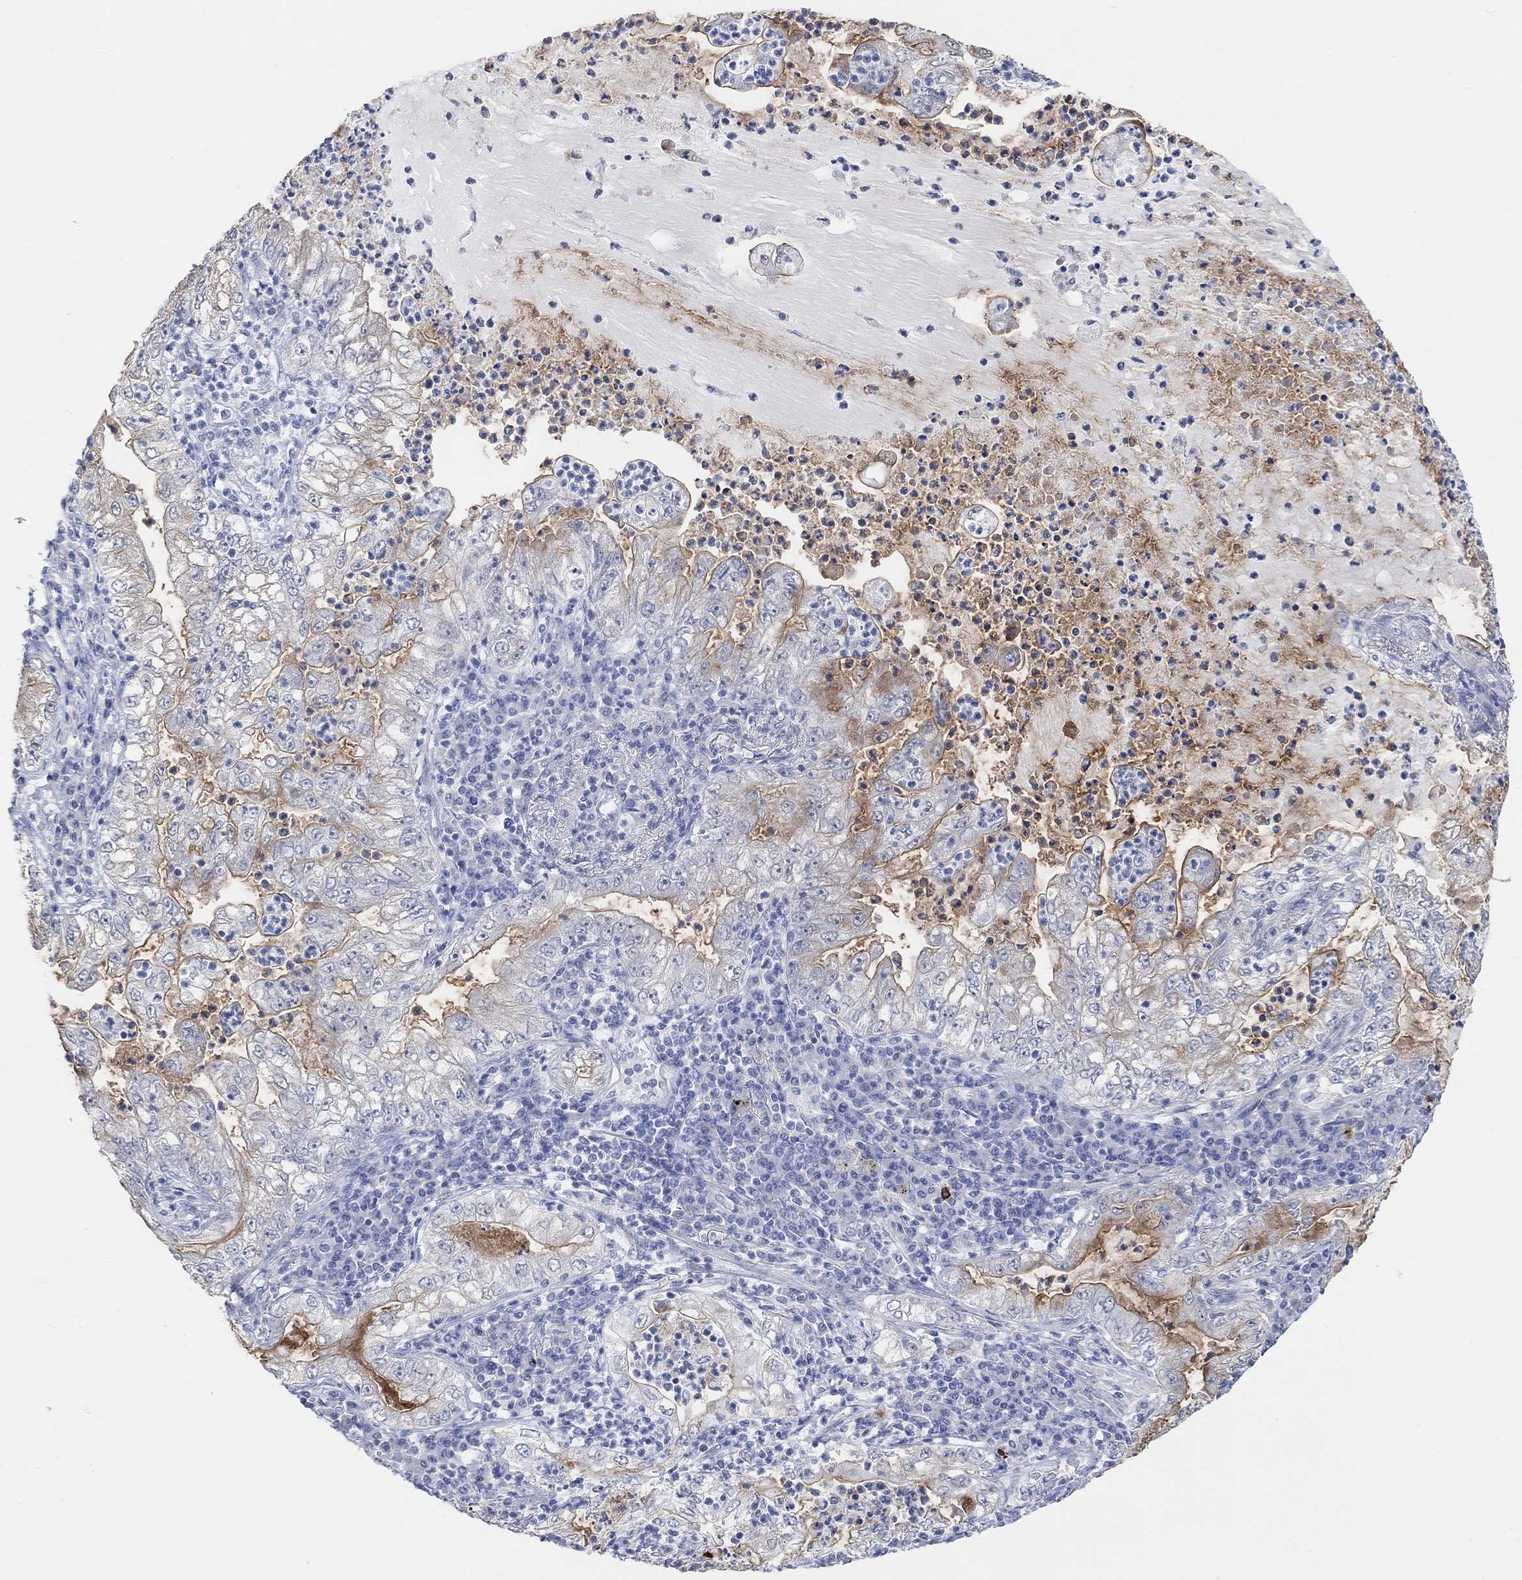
{"staining": {"intensity": "moderate", "quantity": "<25%", "location": "cytoplasmic/membranous"}, "tissue": "lung cancer", "cell_type": "Tumor cells", "image_type": "cancer", "snomed": [{"axis": "morphology", "description": "Adenocarcinoma, NOS"}, {"axis": "topography", "description": "Lung"}], "caption": "Lung cancer (adenocarcinoma) tissue exhibits moderate cytoplasmic/membranous expression in approximately <25% of tumor cells", "gene": "MUC1", "patient": {"sex": "female", "age": 73}}